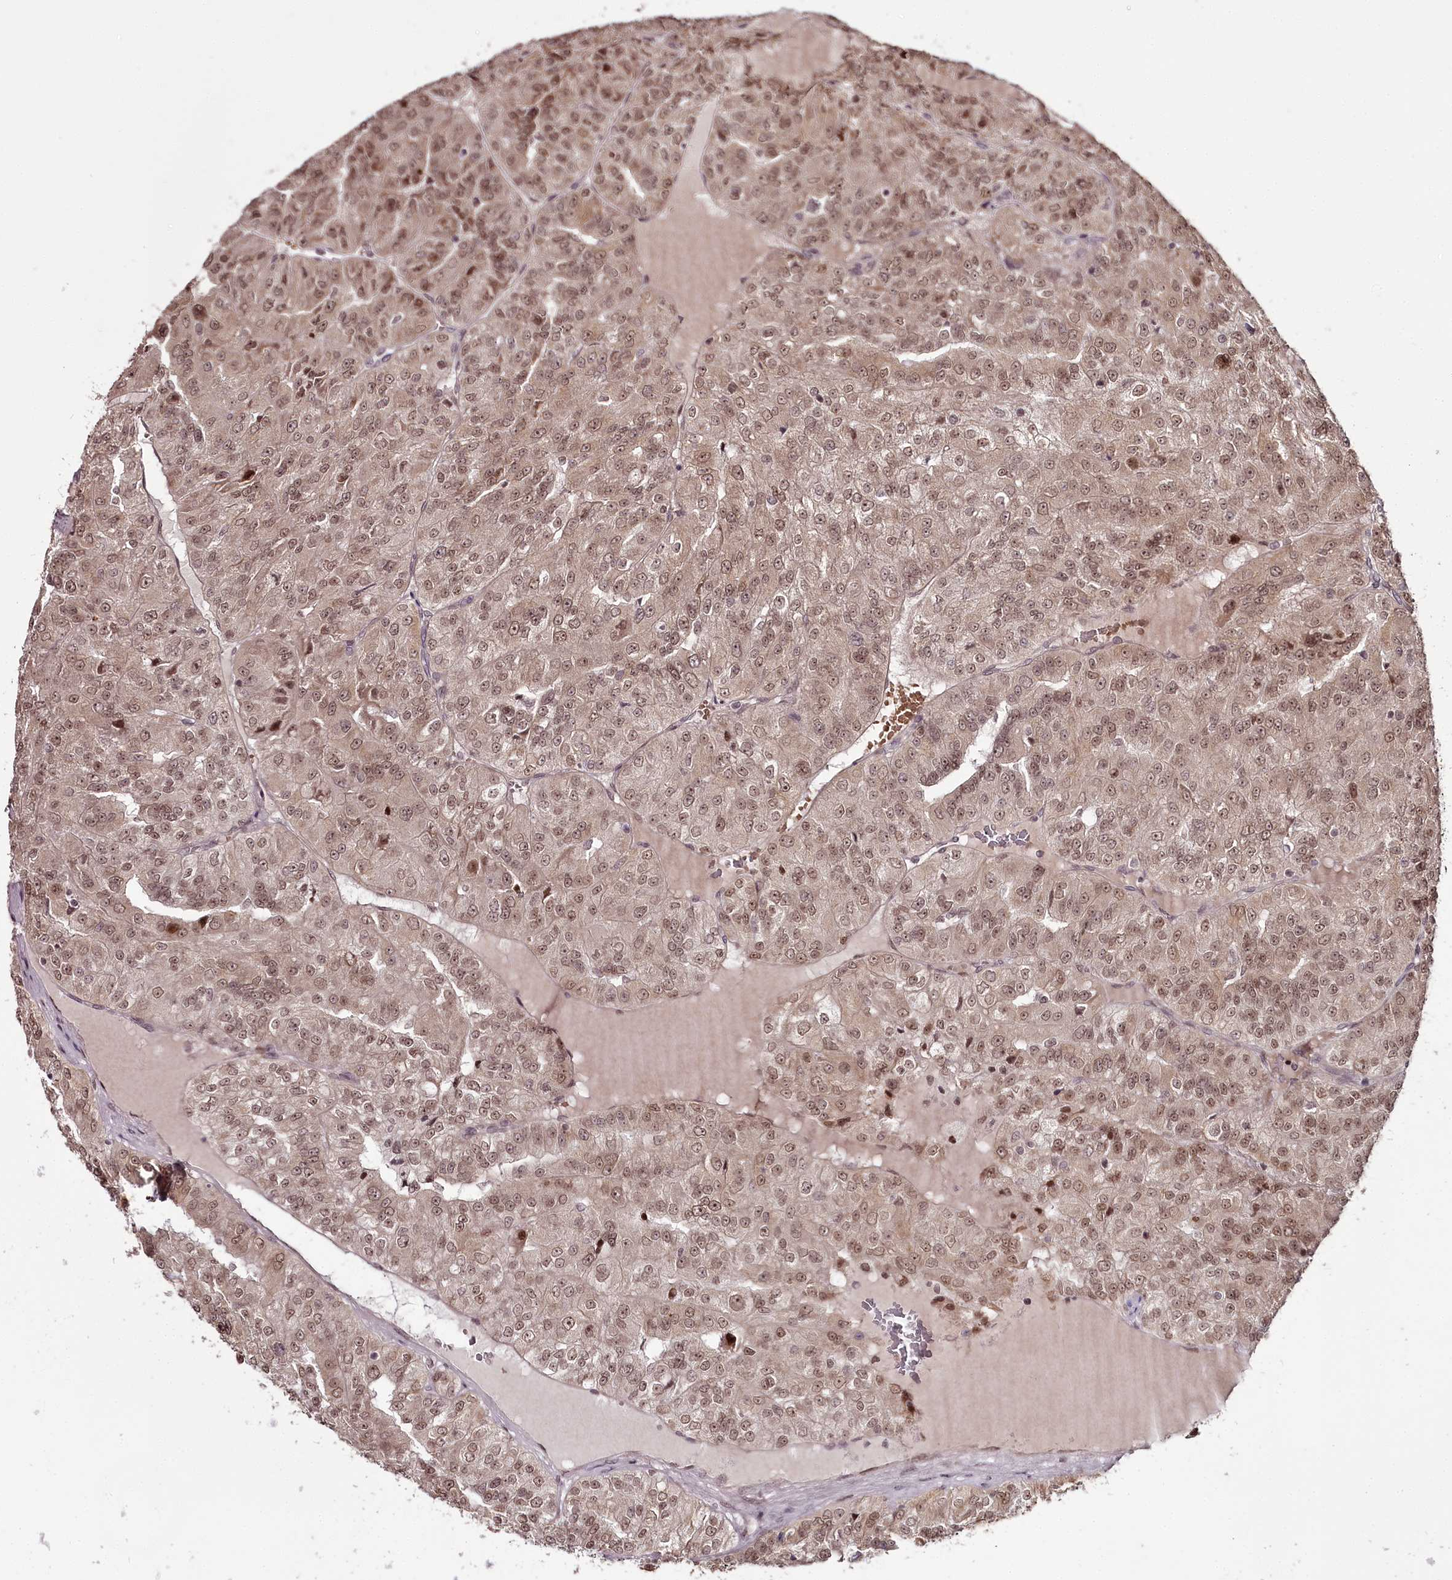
{"staining": {"intensity": "moderate", "quantity": ">75%", "location": "cytoplasmic/membranous,nuclear"}, "tissue": "renal cancer", "cell_type": "Tumor cells", "image_type": "cancer", "snomed": [{"axis": "morphology", "description": "Adenocarcinoma, NOS"}, {"axis": "topography", "description": "Kidney"}], "caption": "Immunohistochemistry (IHC) (DAB (3,3'-diaminobenzidine)) staining of human renal cancer (adenocarcinoma) exhibits moderate cytoplasmic/membranous and nuclear protein staining in about >75% of tumor cells. The protein of interest is stained brown, and the nuclei are stained in blue (DAB (3,3'-diaminobenzidine) IHC with brightfield microscopy, high magnification).", "gene": "THYN1", "patient": {"sex": "female", "age": 63}}